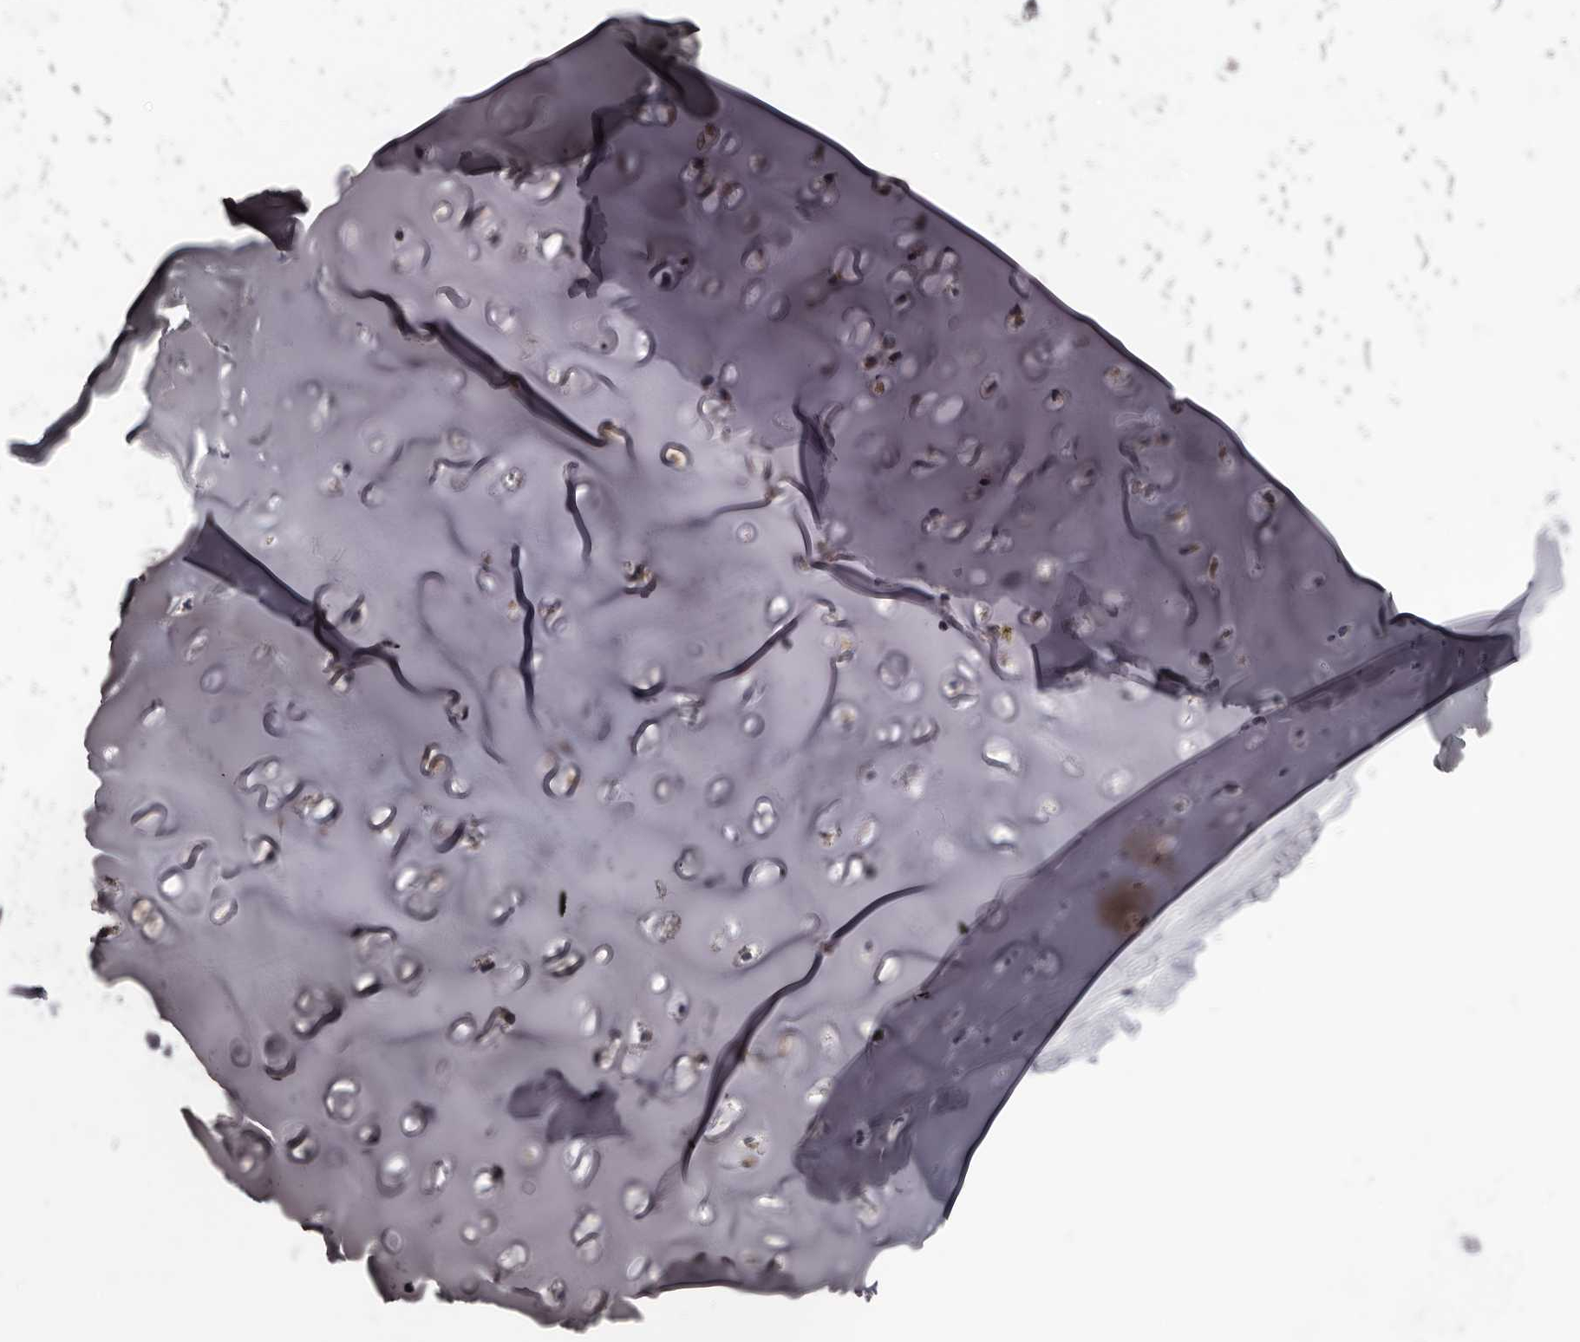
{"staining": {"intensity": "negative", "quantity": "none", "location": "none"}, "tissue": "adipose tissue", "cell_type": "Adipocytes", "image_type": "normal", "snomed": [{"axis": "morphology", "description": "Normal tissue, NOS"}, {"axis": "morphology", "description": "Basal cell carcinoma"}, {"axis": "topography", "description": "Cartilage tissue"}, {"axis": "topography", "description": "Nasopharynx"}, {"axis": "topography", "description": "Oral tissue"}], "caption": "Micrograph shows no significant protein staining in adipocytes of benign adipose tissue. Brightfield microscopy of immunohistochemistry (IHC) stained with DAB (3,3'-diaminobenzidine) (brown) and hematoxylin (blue), captured at high magnification.", "gene": "PI4K2A", "patient": {"sex": "female", "age": 77}}